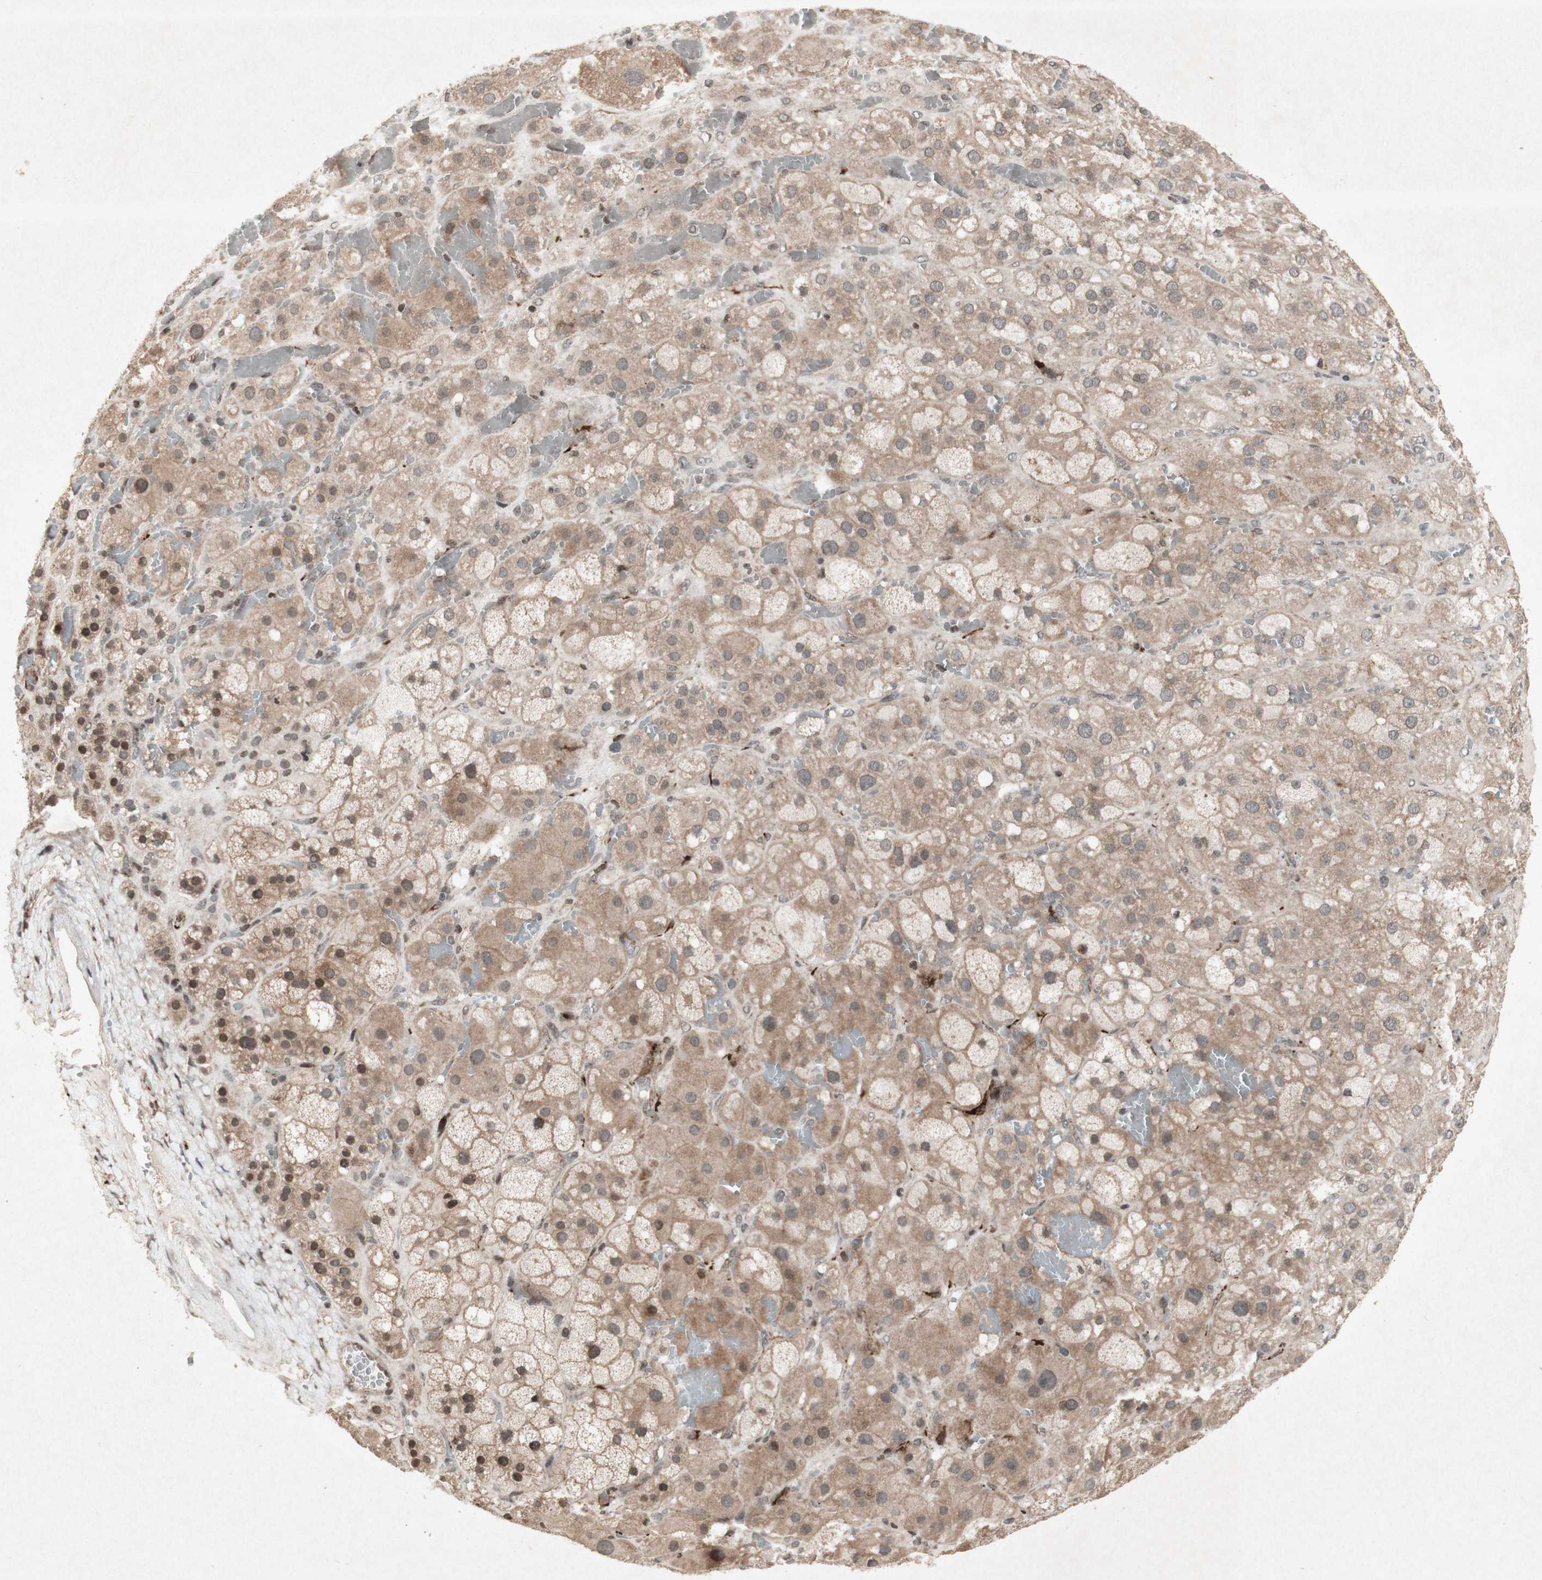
{"staining": {"intensity": "moderate", "quantity": ">75%", "location": "cytoplasmic/membranous,nuclear"}, "tissue": "adrenal gland", "cell_type": "Glandular cells", "image_type": "normal", "snomed": [{"axis": "morphology", "description": "Normal tissue, NOS"}, {"axis": "topography", "description": "Adrenal gland"}], "caption": "Brown immunohistochemical staining in normal human adrenal gland exhibits moderate cytoplasmic/membranous,nuclear positivity in approximately >75% of glandular cells. The staining was performed using DAB, with brown indicating positive protein expression. Nuclei are stained blue with hematoxylin.", "gene": "PLXNA1", "patient": {"sex": "female", "age": 47}}